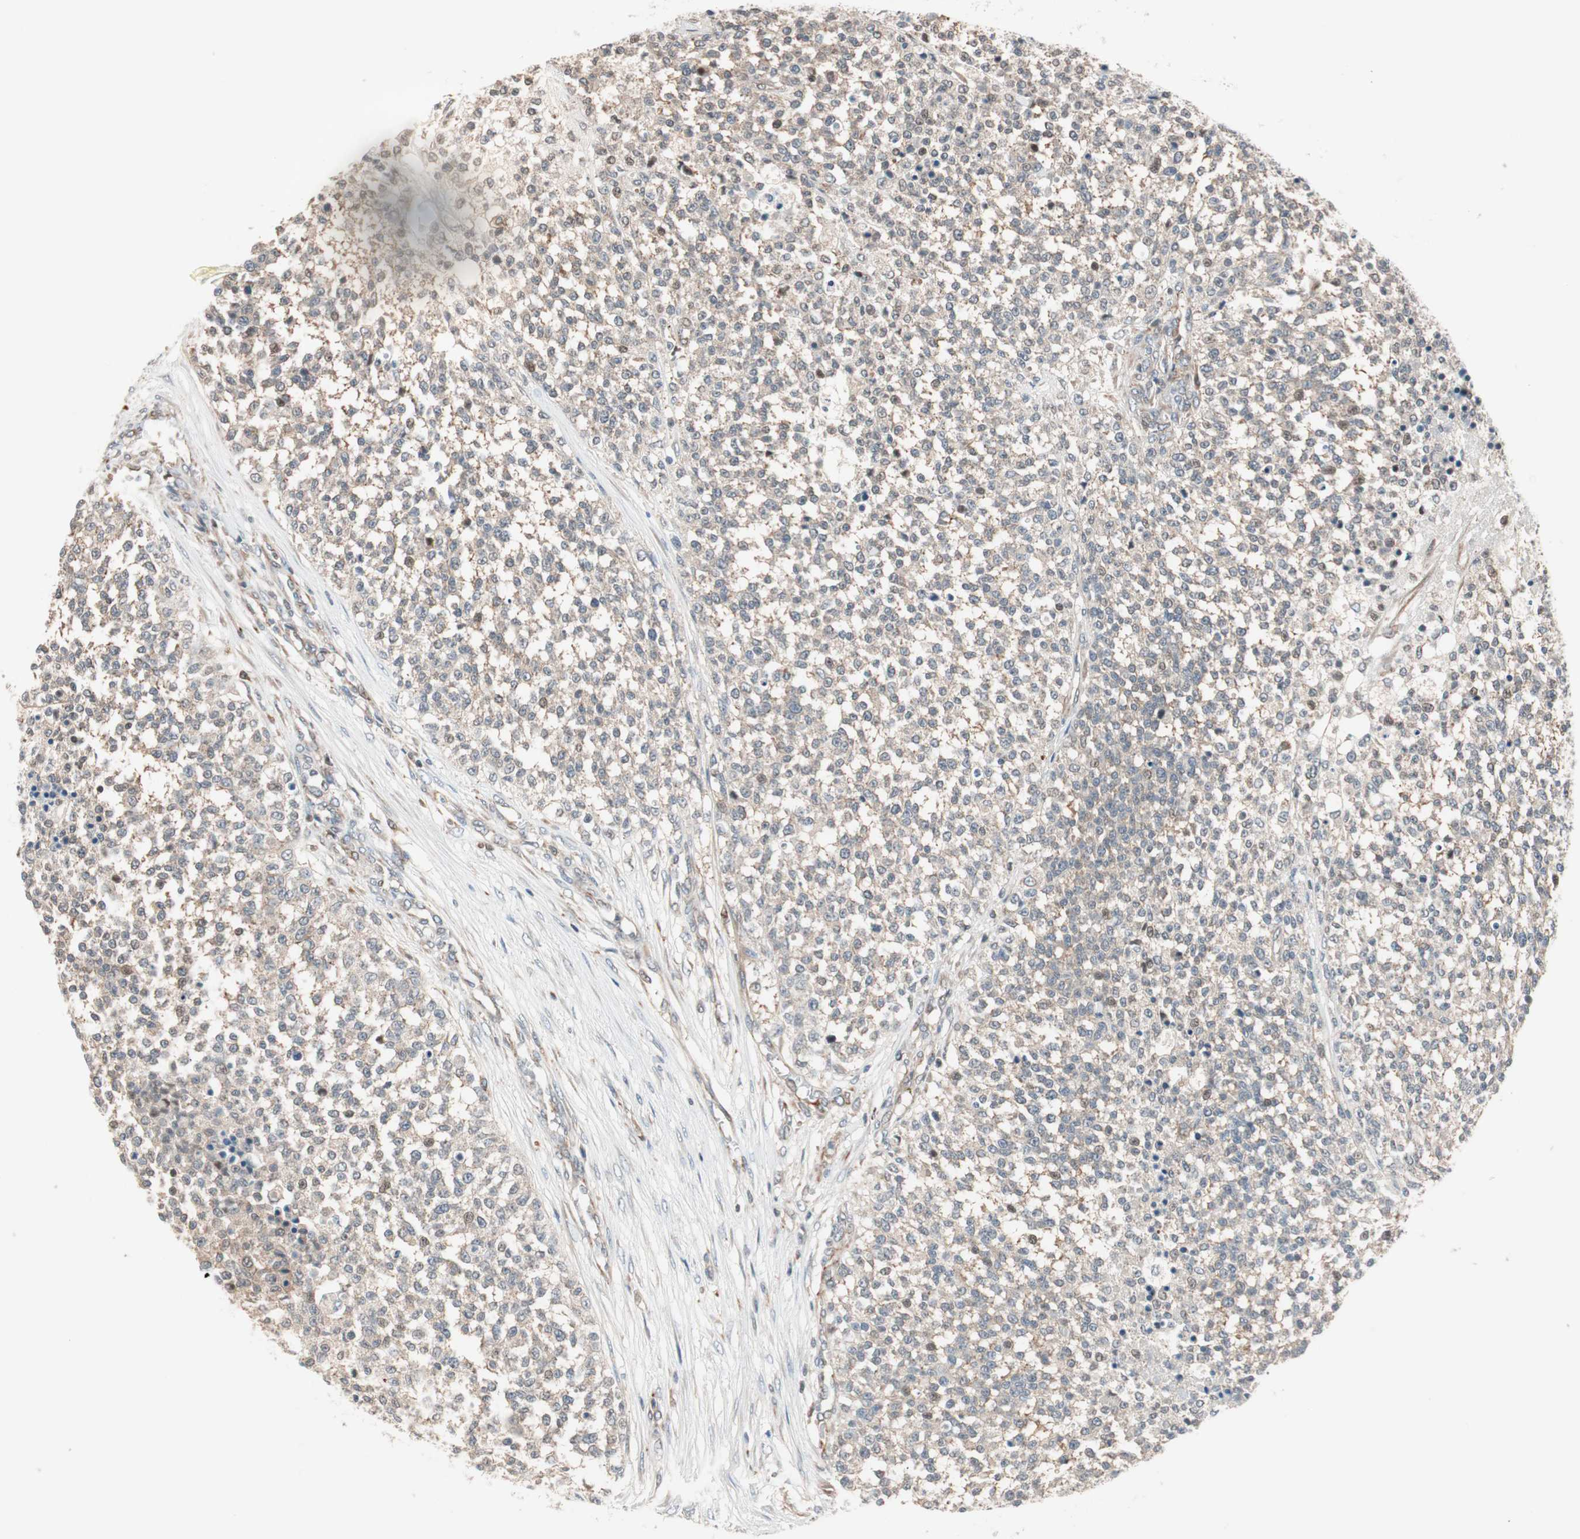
{"staining": {"intensity": "weak", "quantity": "<25%", "location": "cytoplasmic/membranous"}, "tissue": "testis cancer", "cell_type": "Tumor cells", "image_type": "cancer", "snomed": [{"axis": "morphology", "description": "Seminoma, NOS"}, {"axis": "topography", "description": "Testis"}], "caption": "High magnification brightfield microscopy of testis cancer (seminoma) stained with DAB (3,3'-diaminobenzidine) (brown) and counterstained with hematoxylin (blue): tumor cells show no significant expression.", "gene": "PIK3R3", "patient": {"sex": "male", "age": 59}}